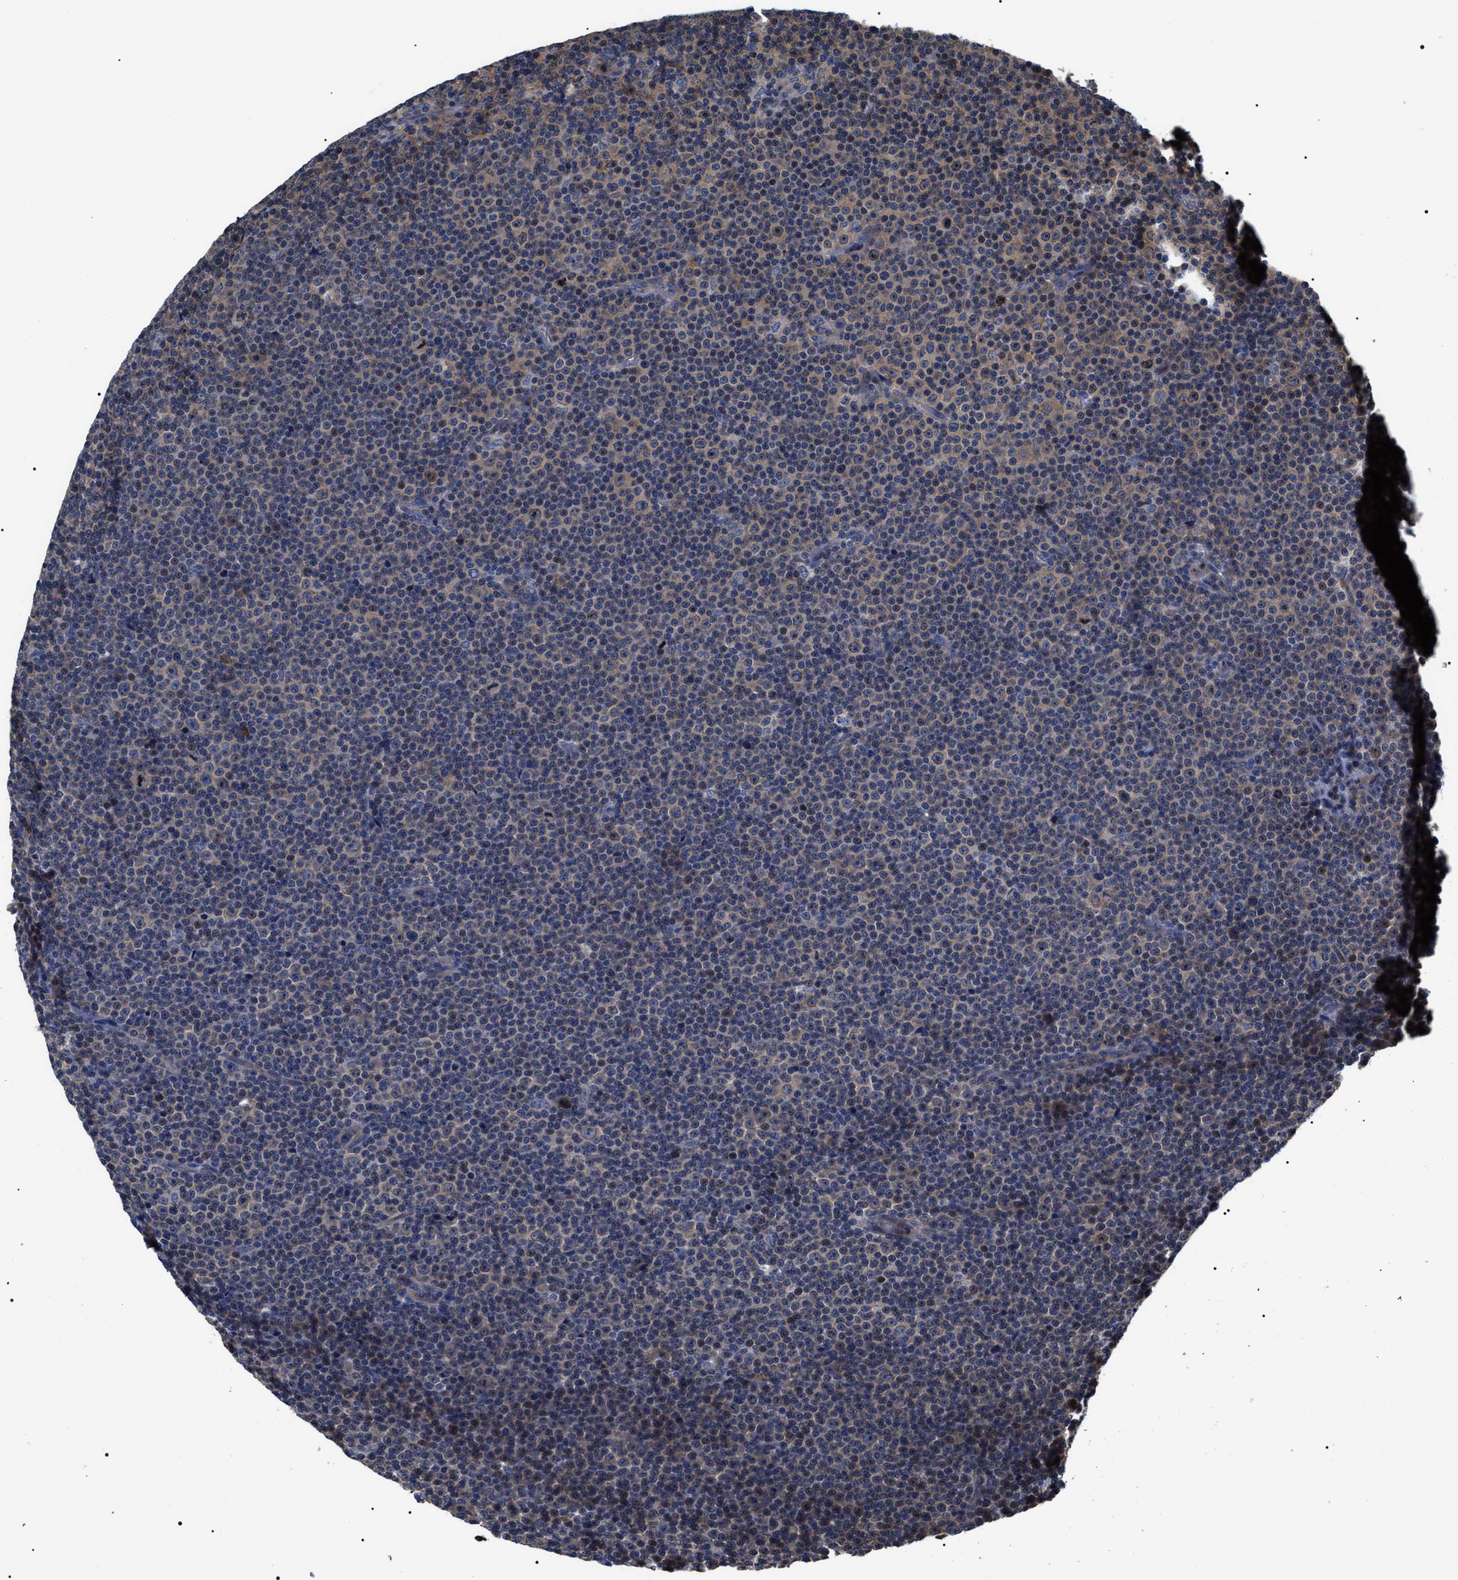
{"staining": {"intensity": "negative", "quantity": "none", "location": "none"}, "tissue": "lymphoma", "cell_type": "Tumor cells", "image_type": "cancer", "snomed": [{"axis": "morphology", "description": "Malignant lymphoma, non-Hodgkin's type, Low grade"}, {"axis": "topography", "description": "Lymph node"}], "caption": "Lymphoma was stained to show a protein in brown. There is no significant staining in tumor cells.", "gene": "MIS18A", "patient": {"sex": "female", "age": 67}}